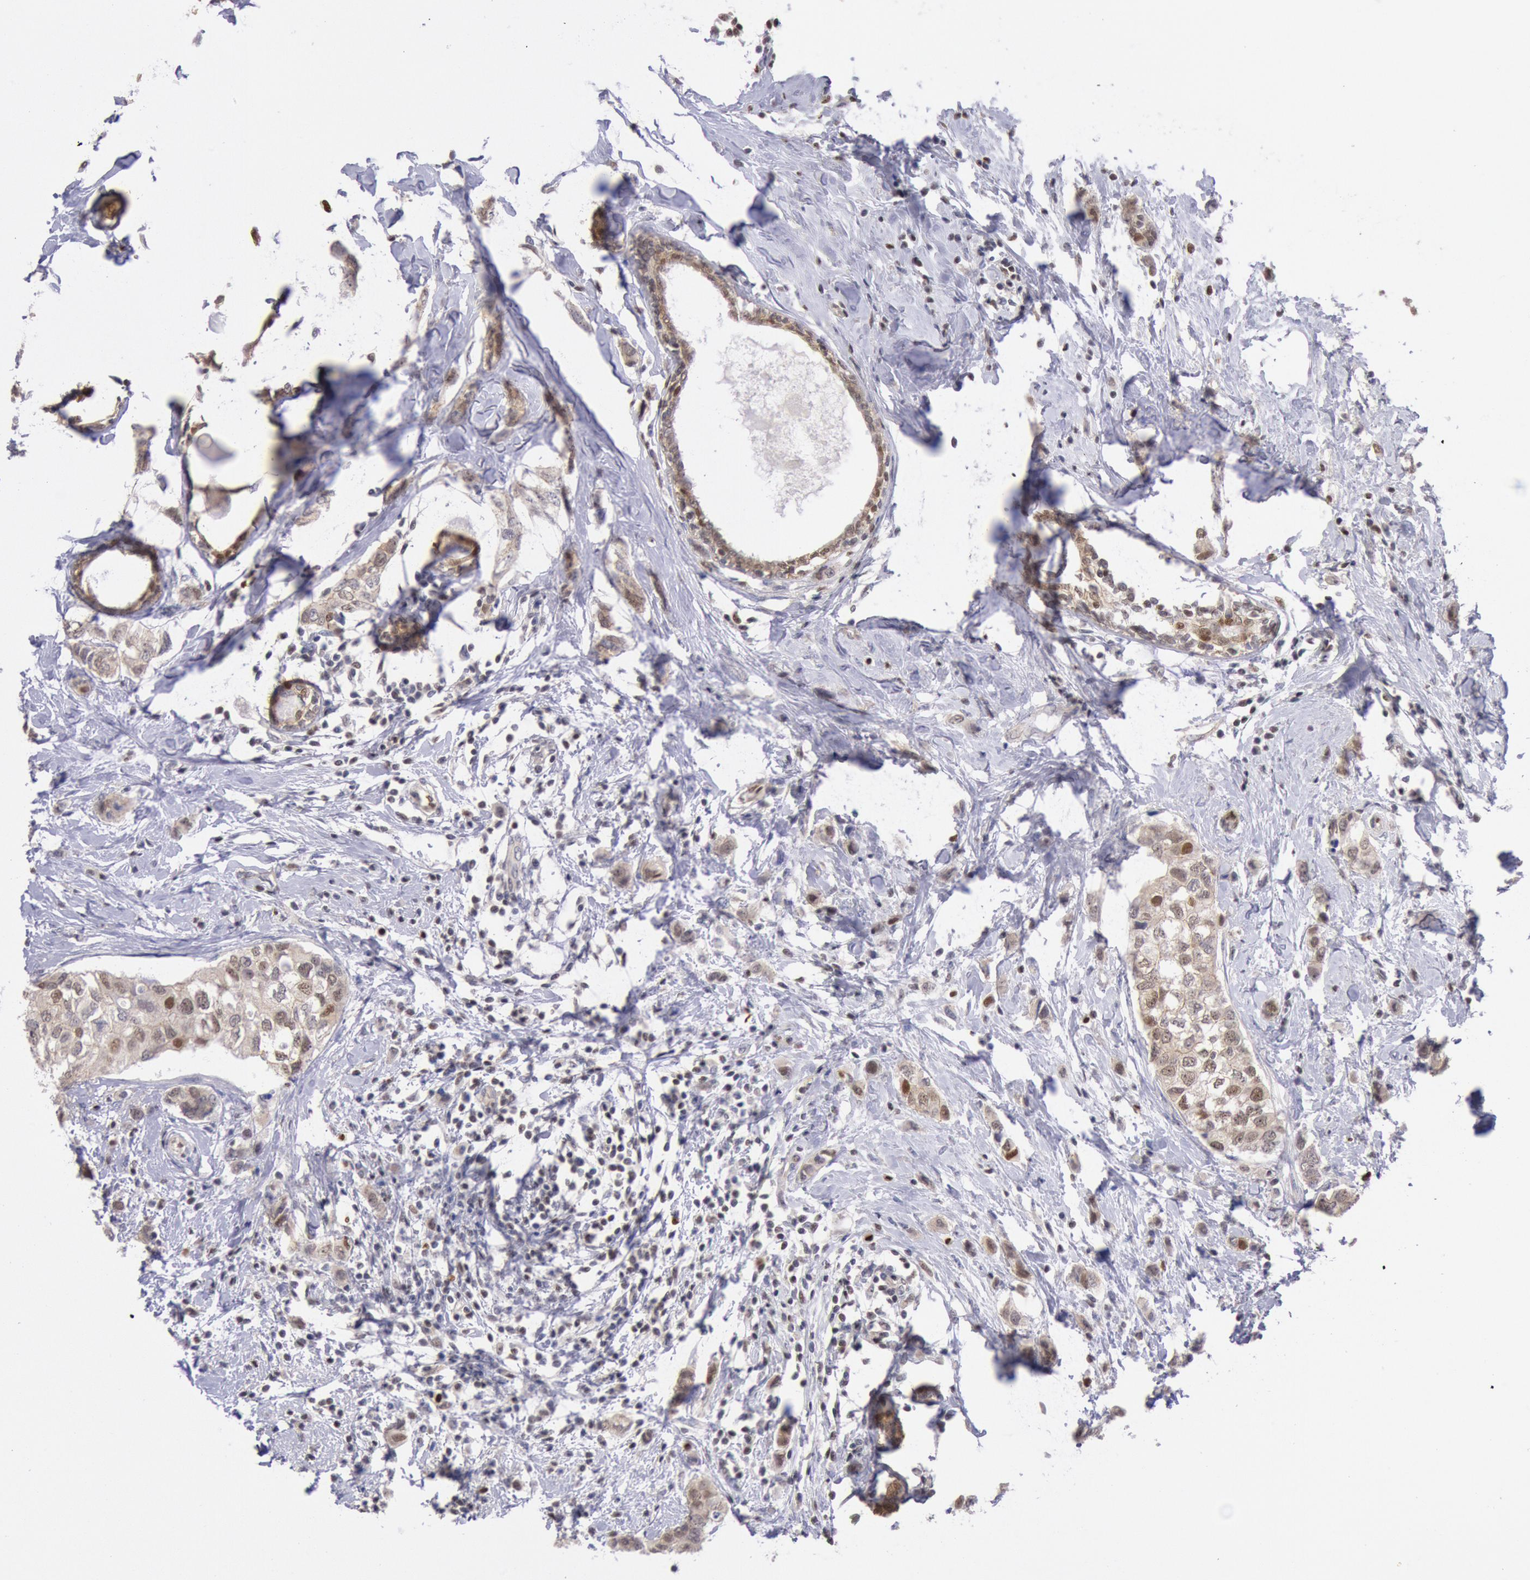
{"staining": {"intensity": "weak", "quantity": ">75%", "location": "cytoplasmic/membranous,nuclear"}, "tissue": "breast cancer", "cell_type": "Tumor cells", "image_type": "cancer", "snomed": [{"axis": "morphology", "description": "Normal tissue, NOS"}, {"axis": "morphology", "description": "Duct carcinoma"}, {"axis": "topography", "description": "Breast"}], "caption": "Weak cytoplasmic/membranous and nuclear positivity is seen in approximately >75% of tumor cells in breast cancer (invasive ductal carcinoma).", "gene": "RPS6KA5", "patient": {"sex": "female", "age": 50}}